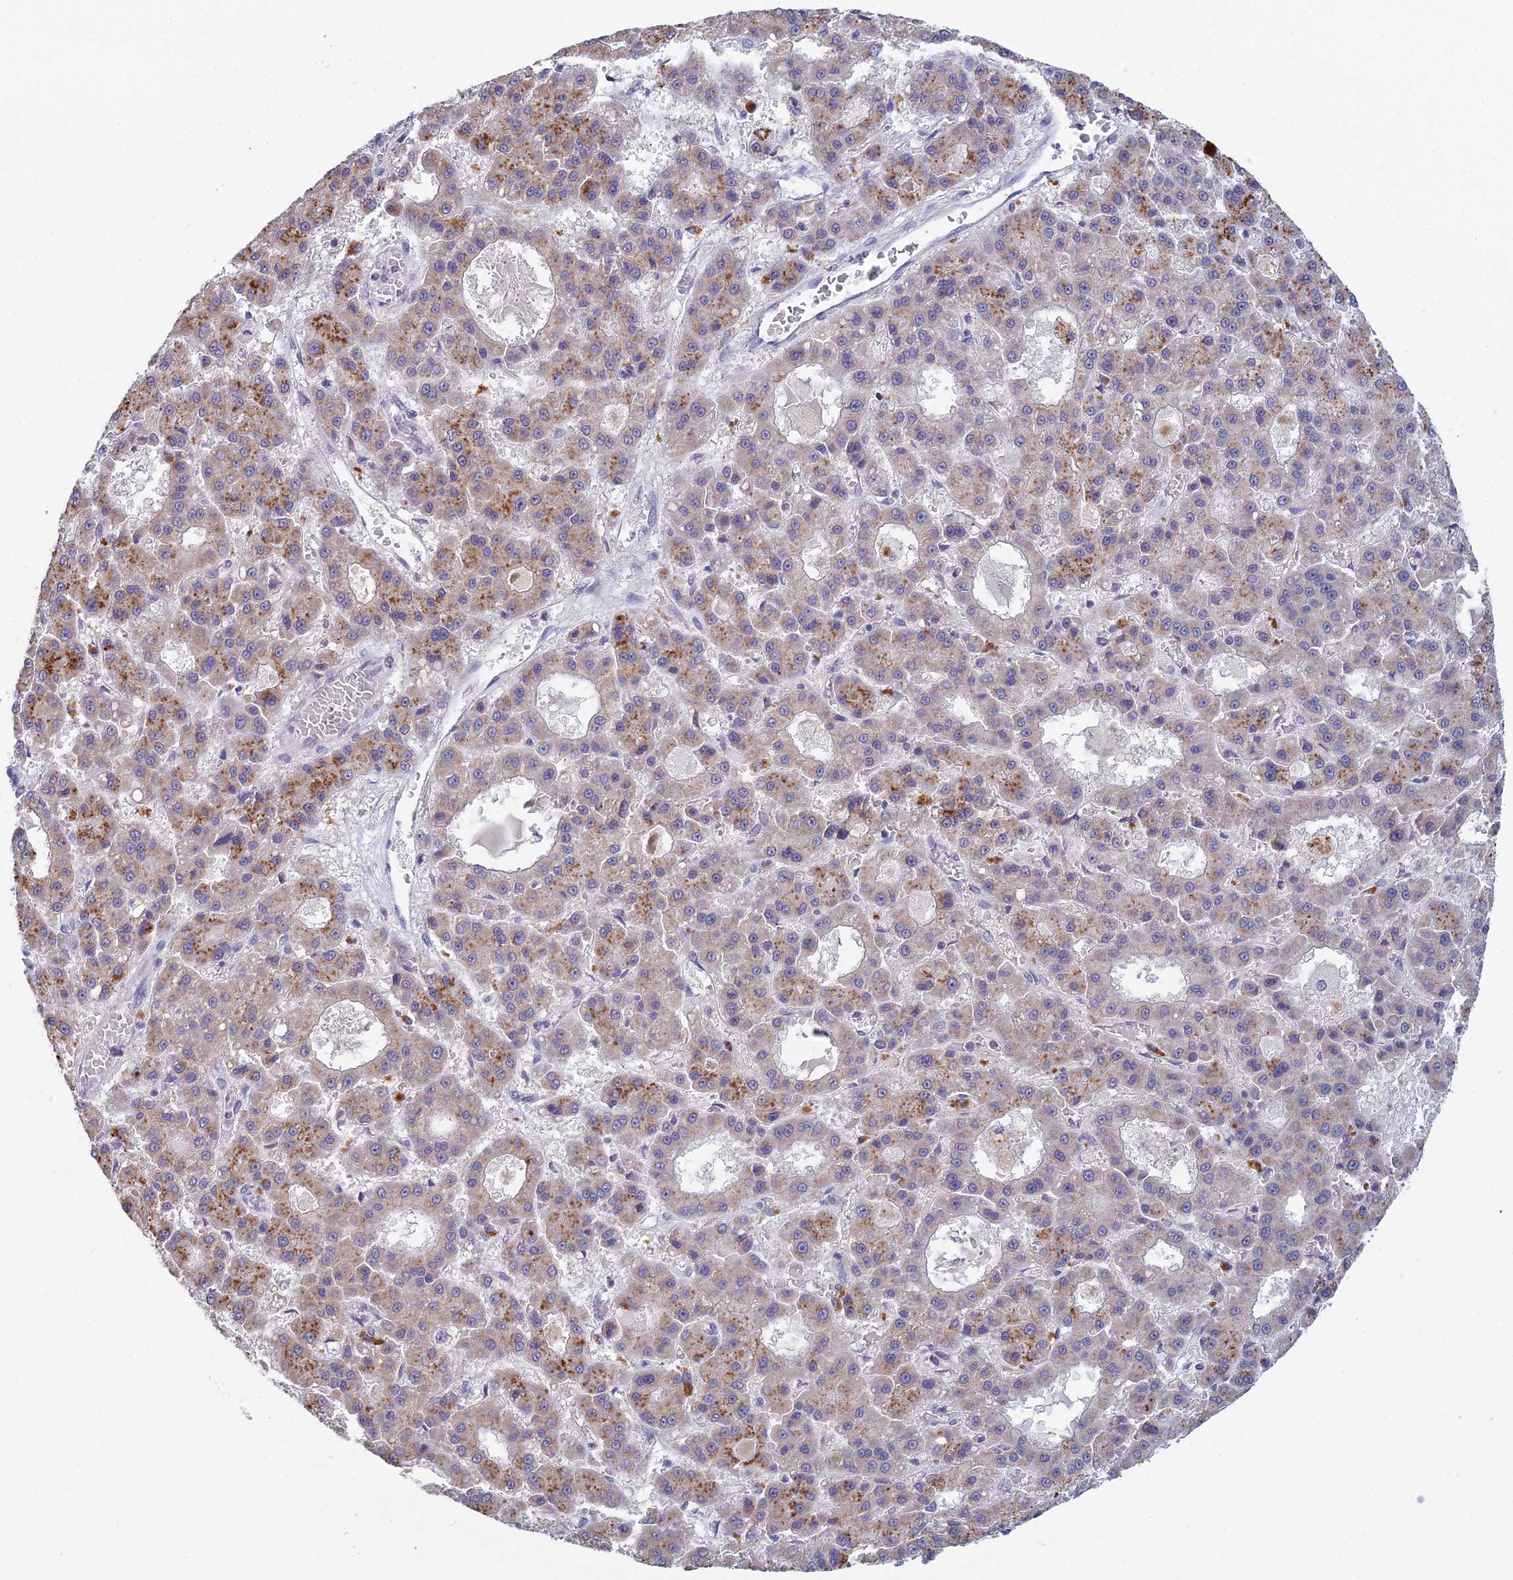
{"staining": {"intensity": "moderate", "quantity": "25%-75%", "location": "cytoplasmic/membranous"}, "tissue": "liver cancer", "cell_type": "Tumor cells", "image_type": "cancer", "snomed": [{"axis": "morphology", "description": "Carcinoma, Hepatocellular, NOS"}, {"axis": "topography", "description": "Liver"}], "caption": "Immunohistochemistry (IHC) micrograph of neoplastic tissue: hepatocellular carcinoma (liver) stained using immunohistochemistry (IHC) reveals medium levels of moderate protein expression localized specifically in the cytoplasmic/membranous of tumor cells, appearing as a cytoplasmic/membranous brown color.", "gene": "METTL26", "patient": {"sex": "male", "age": 70}}